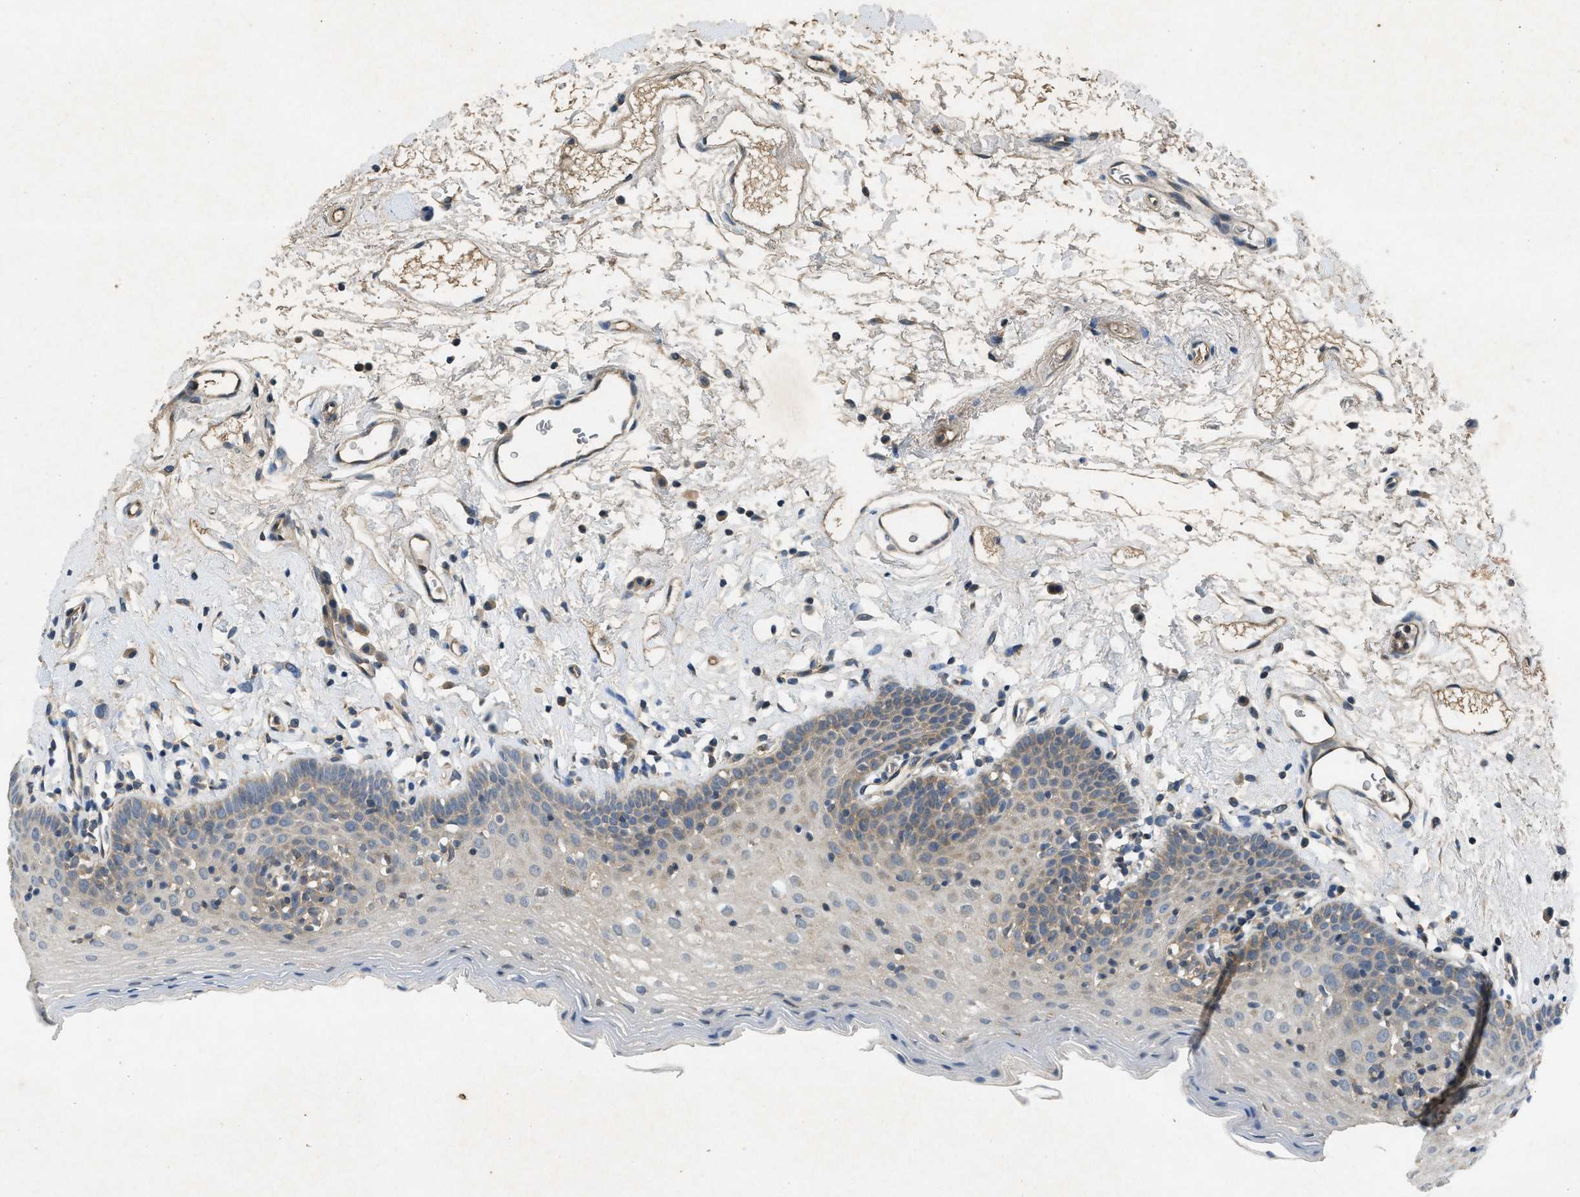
{"staining": {"intensity": "weak", "quantity": "<25%", "location": "cytoplasmic/membranous"}, "tissue": "oral mucosa", "cell_type": "Squamous epithelial cells", "image_type": "normal", "snomed": [{"axis": "morphology", "description": "Normal tissue, NOS"}, {"axis": "topography", "description": "Oral tissue"}], "caption": "Micrograph shows no significant protein staining in squamous epithelial cells of benign oral mucosa. (IHC, brightfield microscopy, high magnification).", "gene": "PPP3CA", "patient": {"sex": "male", "age": 66}}